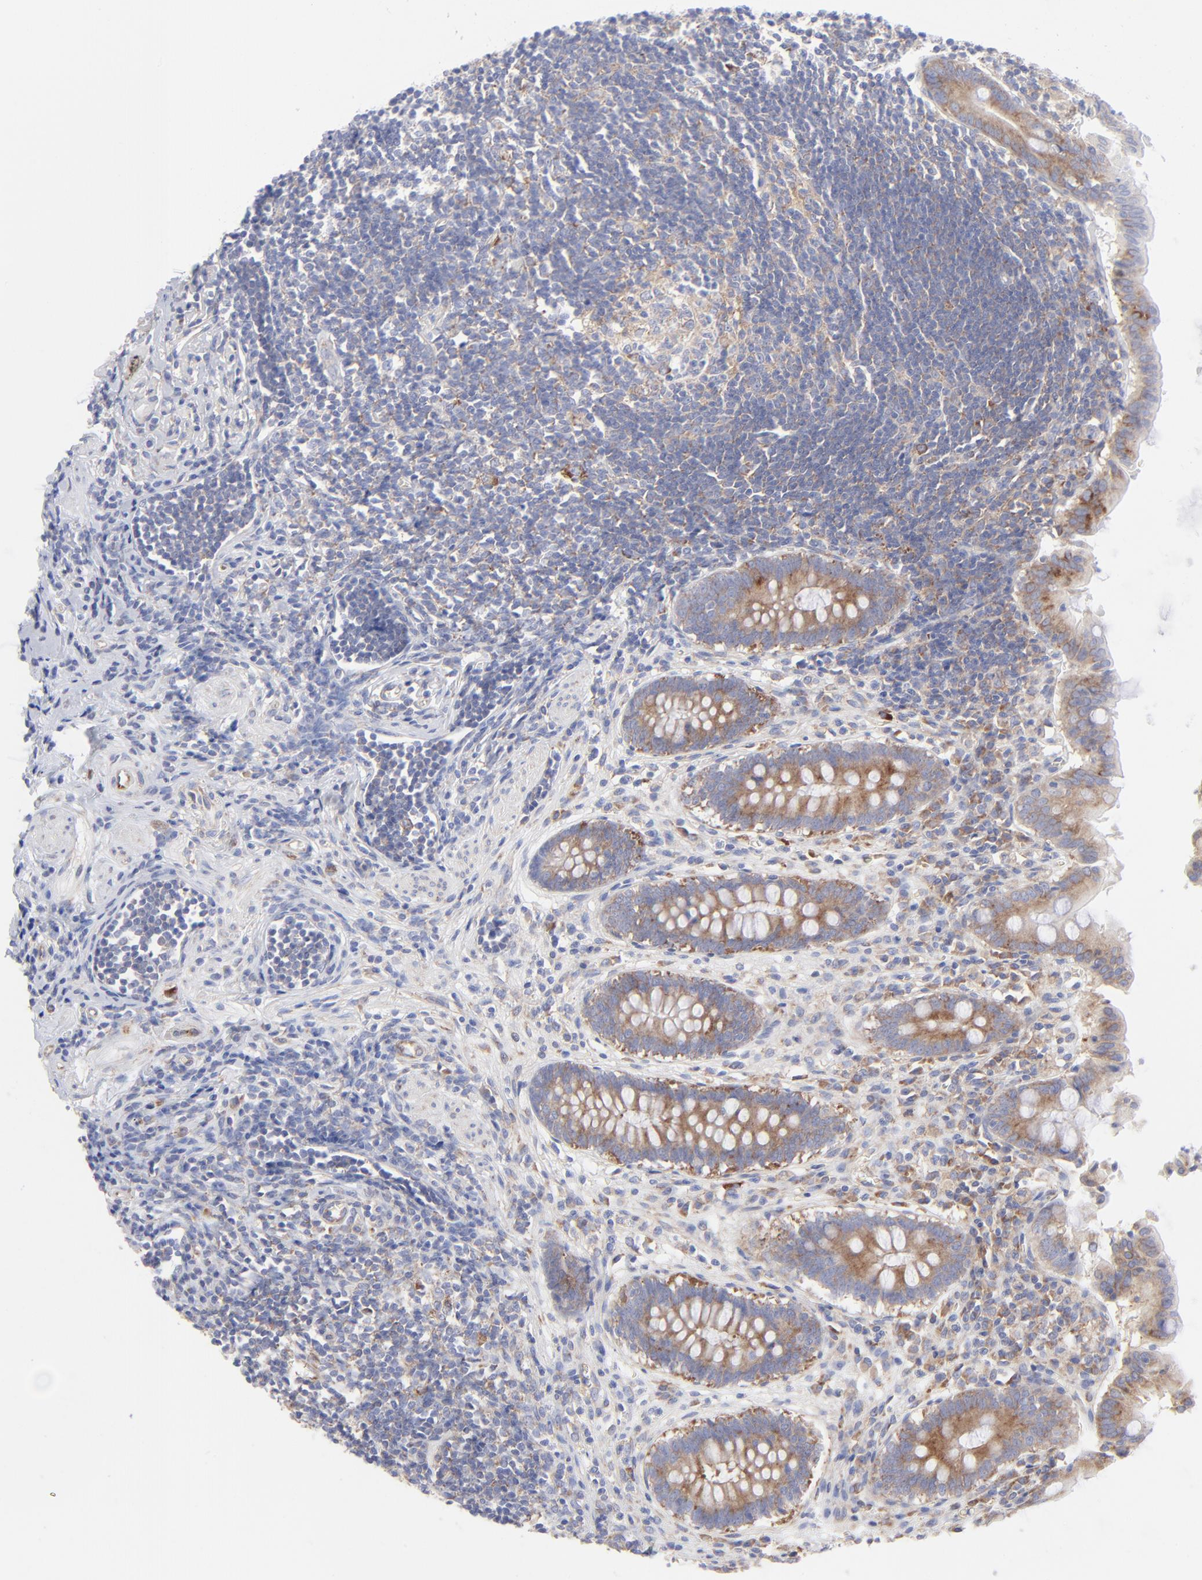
{"staining": {"intensity": "moderate", "quantity": "25%-75%", "location": "cytoplasmic/membranous"}, "tissue": "appendix", "cell_type": "Glandular cells", "image_type": "normal", "snomed": [{"axis": "morphology", "description": "Normal tissue, NOS"}, {"axis": "topography", "description": "Appendix"}], "caption": "This micrograph demonstrates unremarkable appendix stained with immunohistochemistry to label a protein in brown. The cytoplasmic/membranous of glandular cells show moderate positivity for the protein. Nuclei are counter-stained blue.", "gene": "EIF2AK2", "patient": {"sex": "female", "age": 50}}